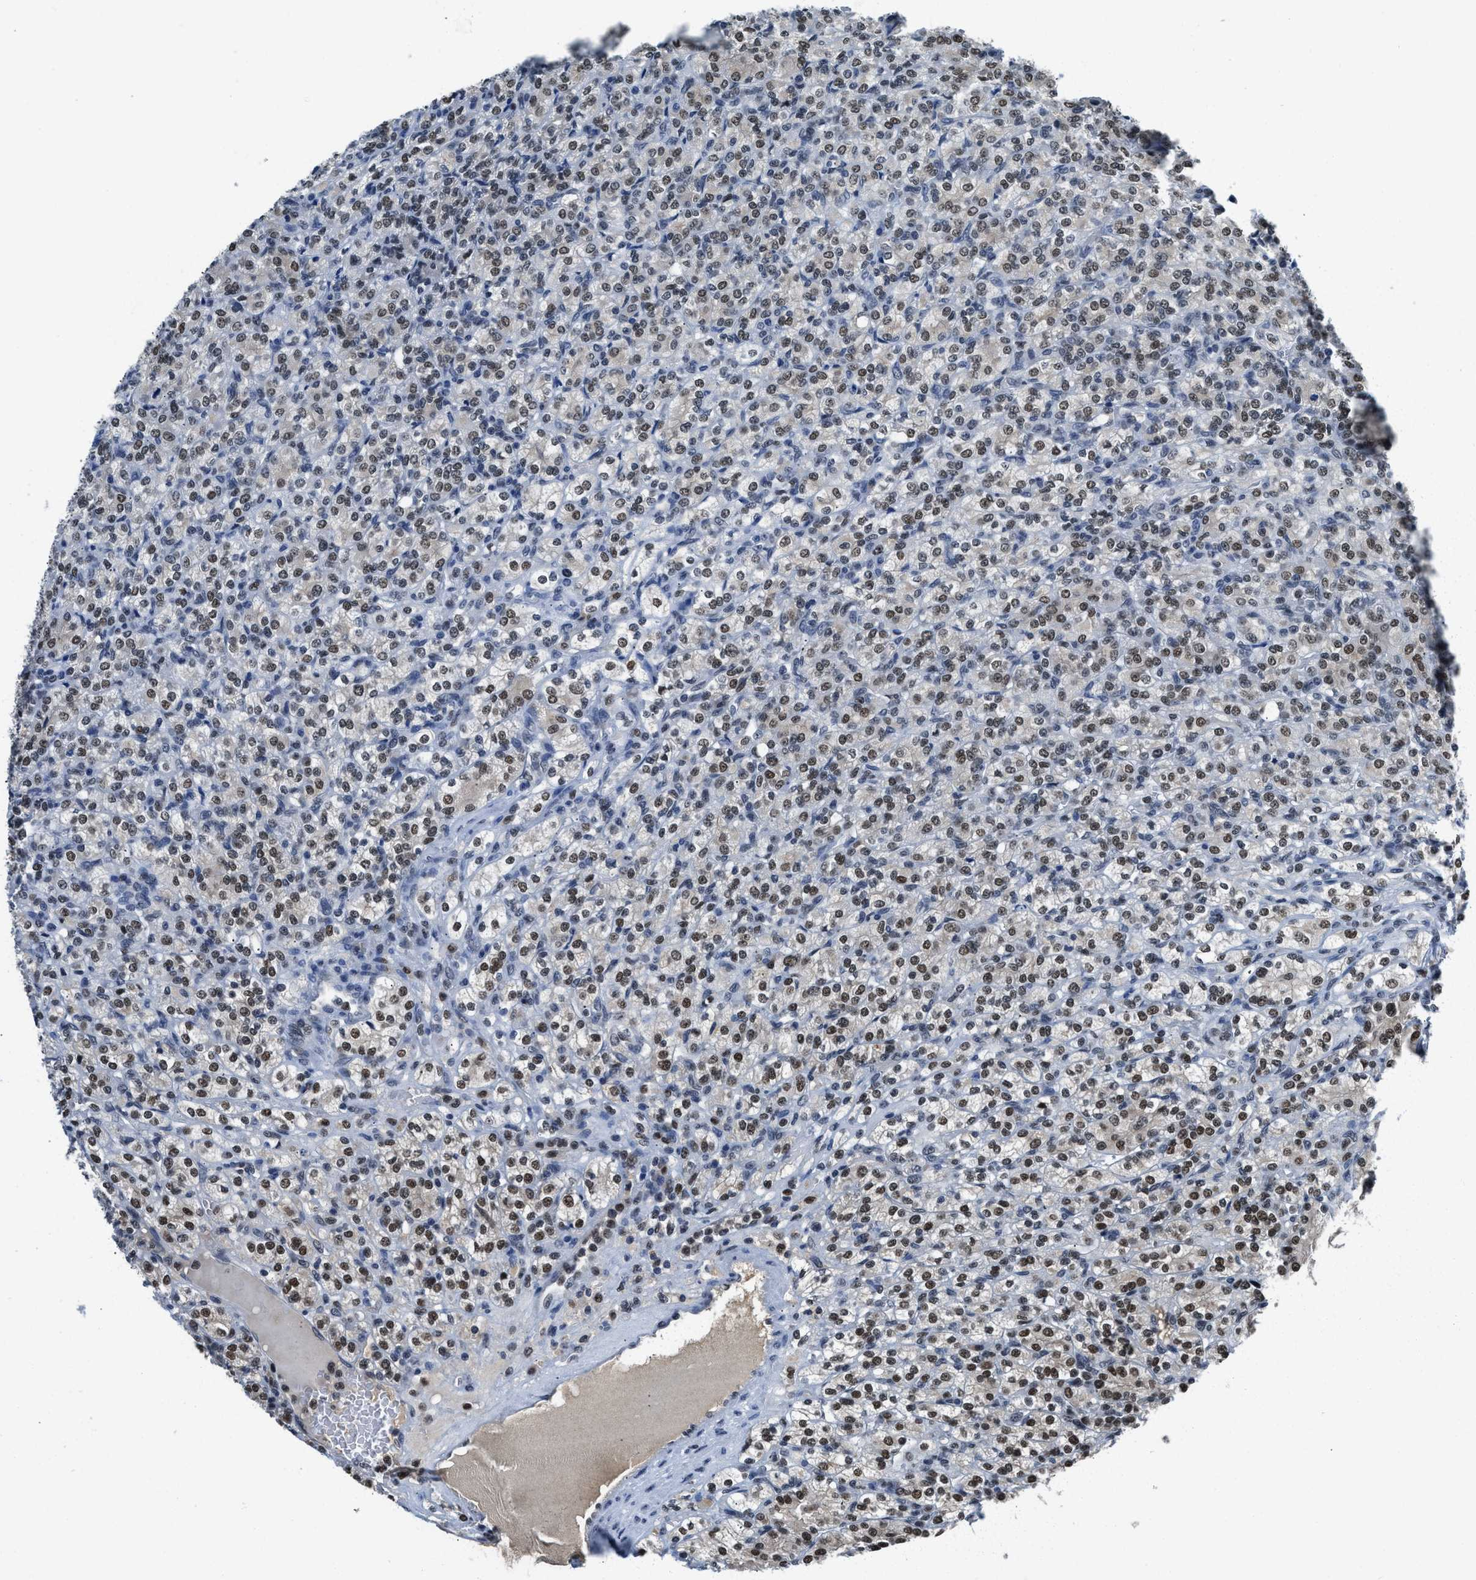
{"staining": {"intensity": "weak", "quantity": ">75%", "location": "nuclear"}, "tissue": "renal cancer", "cell_type": "Tumor cells", "image_type": "cancer", "snomed": [{"axis": "morphology", "description": "Adenocarcinoma, NOS"}, {"axis": "topography", "description": "Kidney"}], "caption": "The histopathology image shows a brown stain indicating the presence of a protein in the nuclear of tumor cells in adenocarcinoma (renal). The staining is performed using DAB (3,3'-diaminobenzidine) brown chromogen to label protein expression. The nuclei are counter-stained blue using hematoxylin.", "gene": "ALX1", "patient": {"sex": "male", "age": 77}}